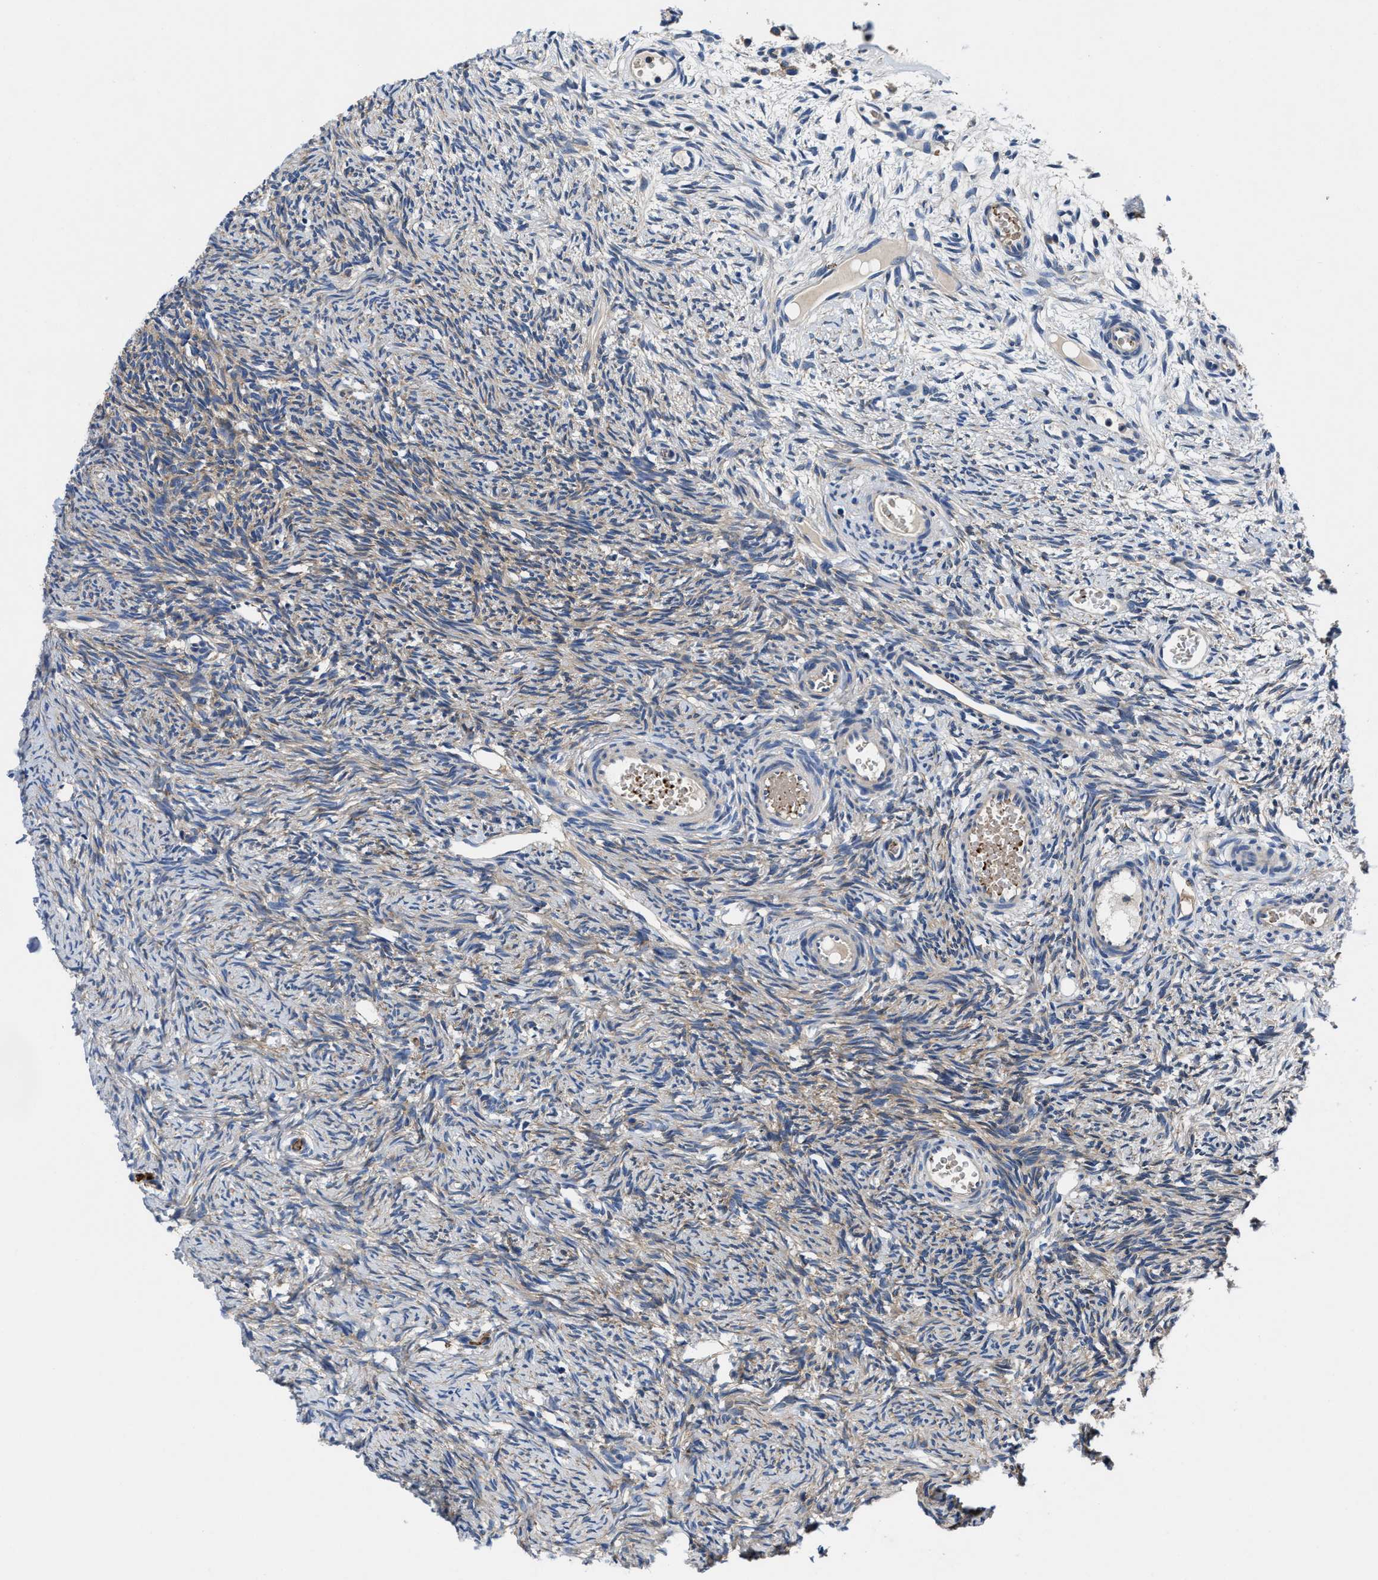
{"staining": {"intensity": "moderate", "quantity": "<25%", "location": "cytoplasmic/membranous"}, "tissue": "ovary", "cell_type": "Ovarian stroma cells", "image_type": "normal", "snomed": [{"axis": "morphology", "description": "Normal tissue, NOS"}, {"axis": "topography", "description": "Ovary"}], "caption": "IHC photomicrograph of normal human ovary stained for a protein (brown), which demonstrates low levels of moderate cytoplasmic/membranous expression in approximately <25% of ovarian stroma cells.", "gene": "PHLPP1", "patient": {"sex": "female", "age": 33}}